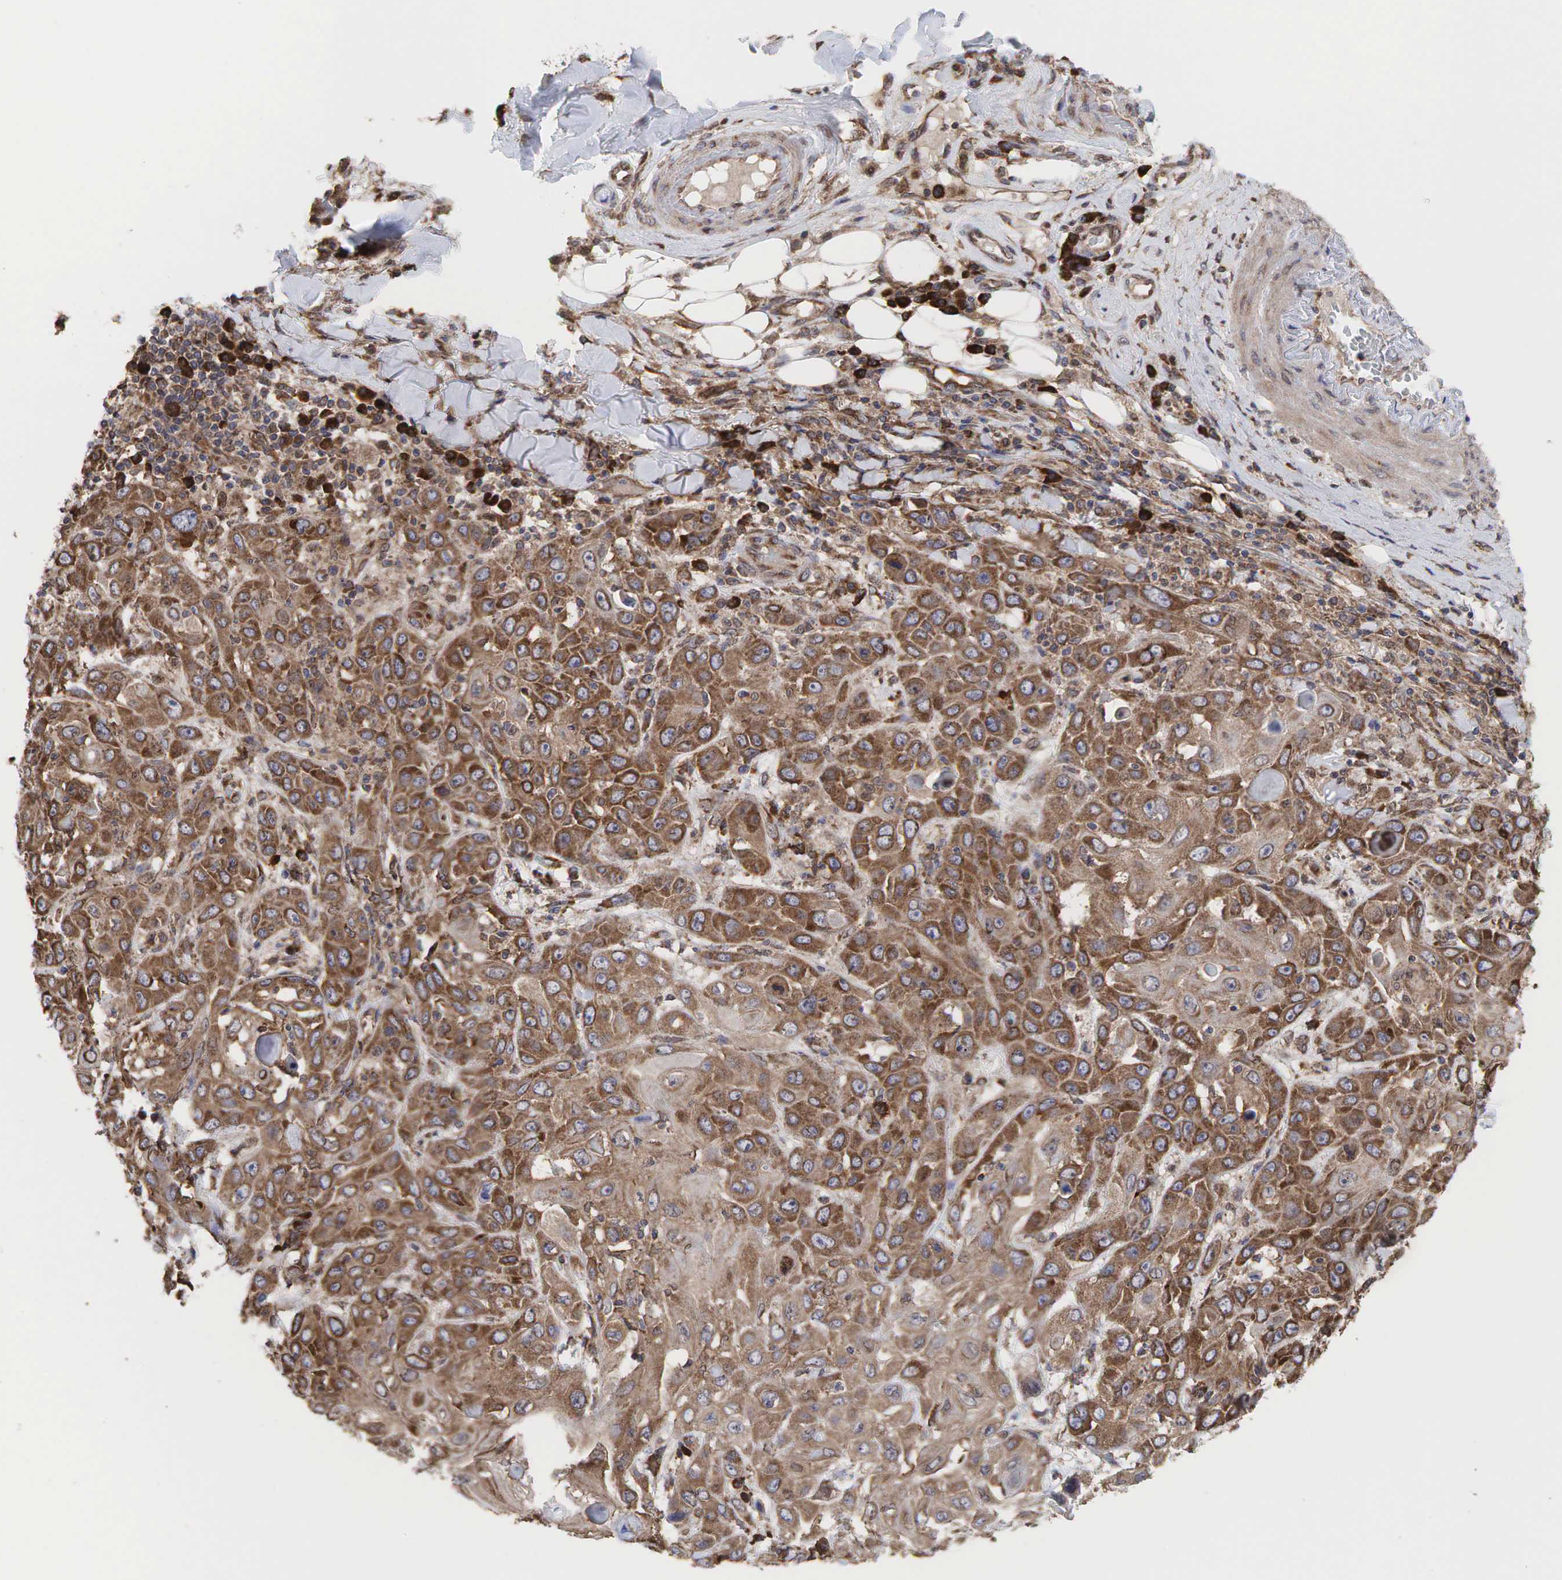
{"staining": {"intensity": "moderate", "quantity": ">75%", "location": "cytoplasmic/membranous"}, "tissue": "skin cancer", "cell_type": "Tumor cells", "image_type": "cancer", "snomed": [{"axis": "morphology", "description": "Squamous cell carcinoma, NOS"}, {"axis": "topography", "description": "Skin"}], "caption": "Skin cancer (squamous cell carcinoma) stained with a protein marker displays moderate staining in tumor cells.", "gene": "PABPC5", "patient": {"sex": "male", "age": 84}}